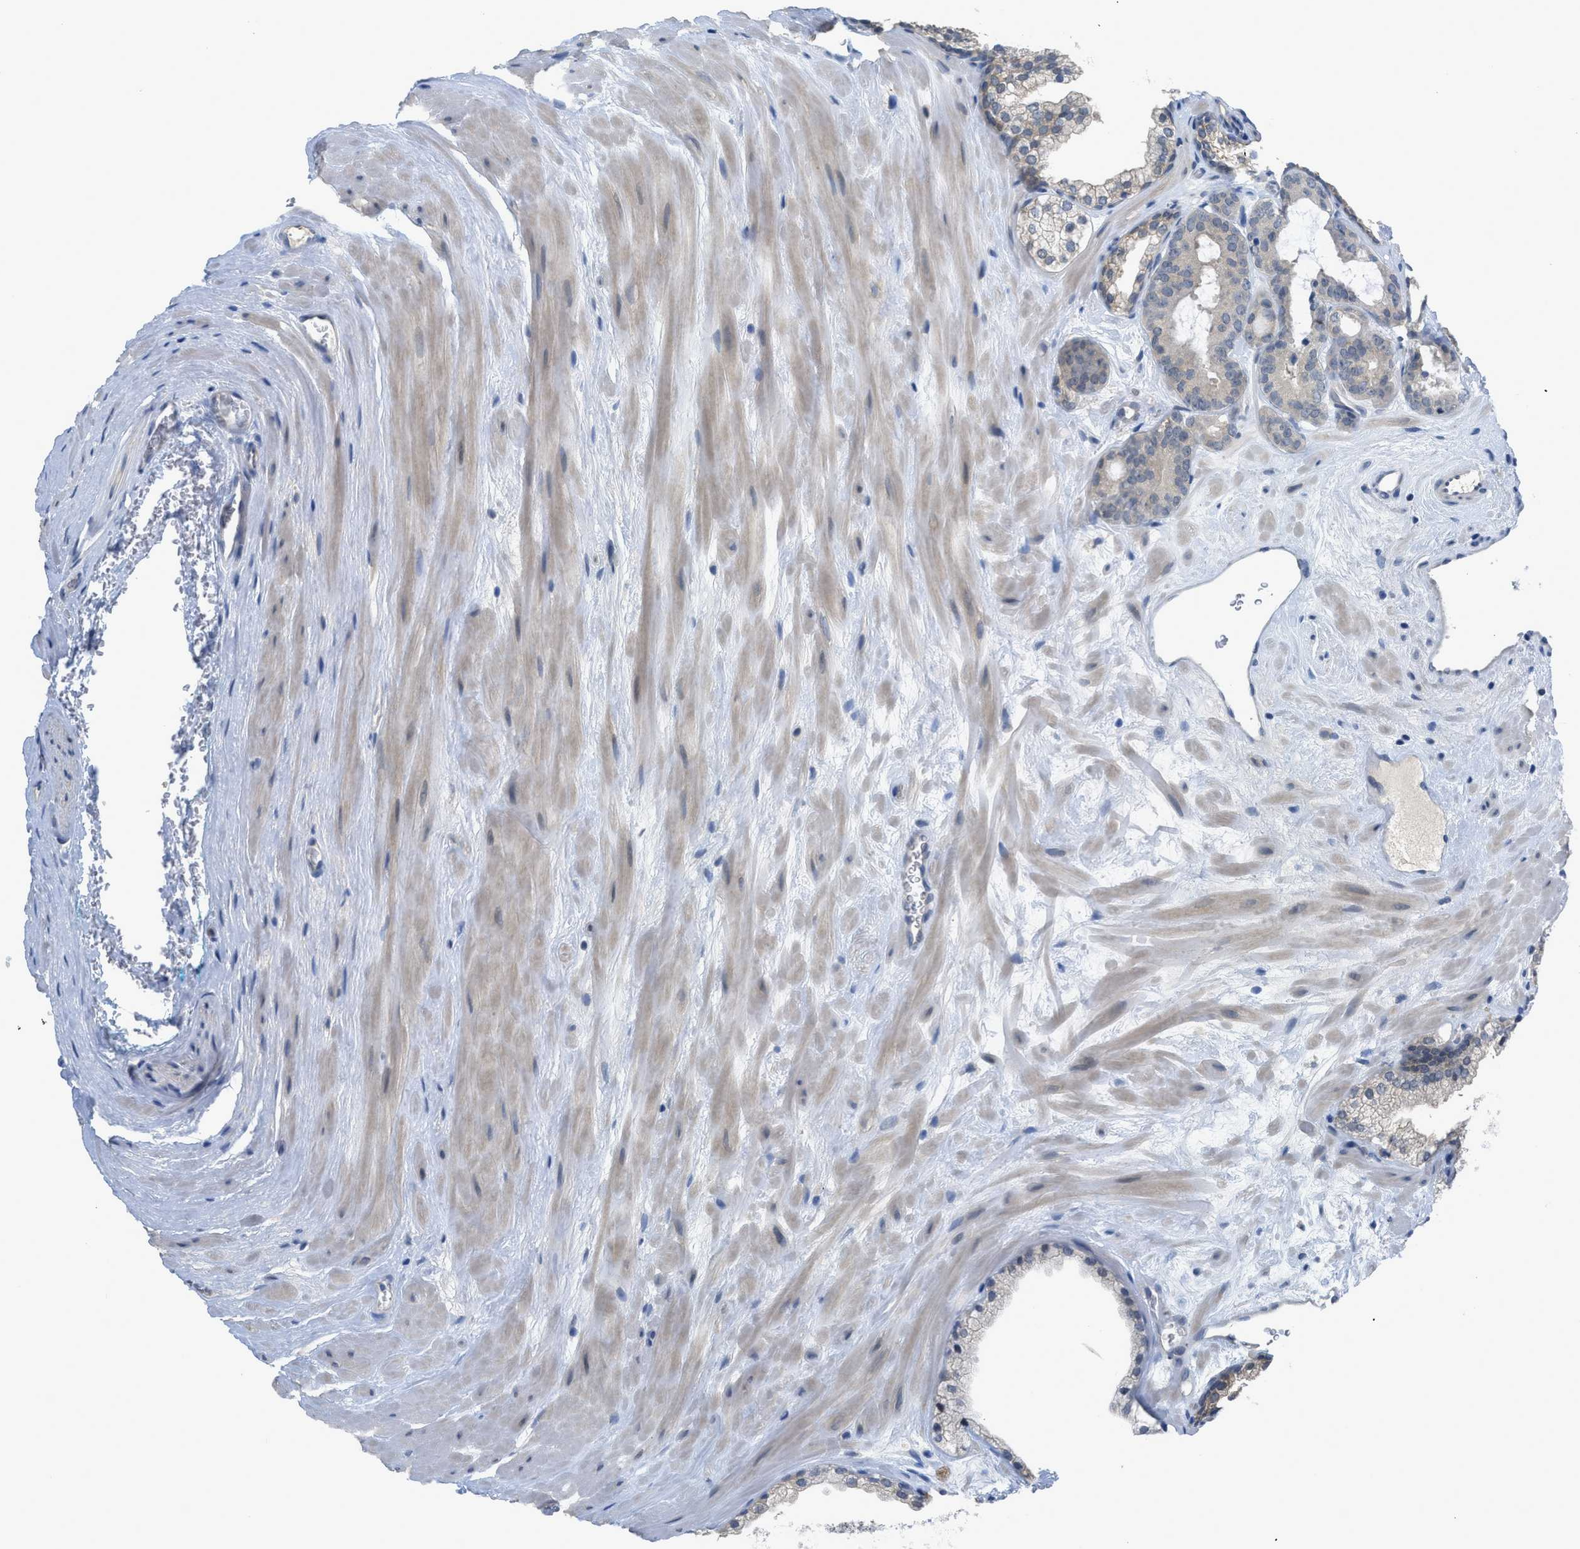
{"staining": {"intensity": "negative", "quantity": "none", "location": "none"}, "tissue": "prostate cancer", "cell_type": "Tumor cells", "image_type": "cancer", "snomed": [{"axis": "morphology", "description": "Adenocarcinoma, High grade"}, {"axis": "topography", "description": "Prostate"}], "caption": "IHC histopathology image of human prostate adenocarcinoma (high-grade) stained for a protein (brown), which reveals no positivity in tumor cells.", "gene": "TNFAIP1", "patient": {"sex": "male", "age": 60}}